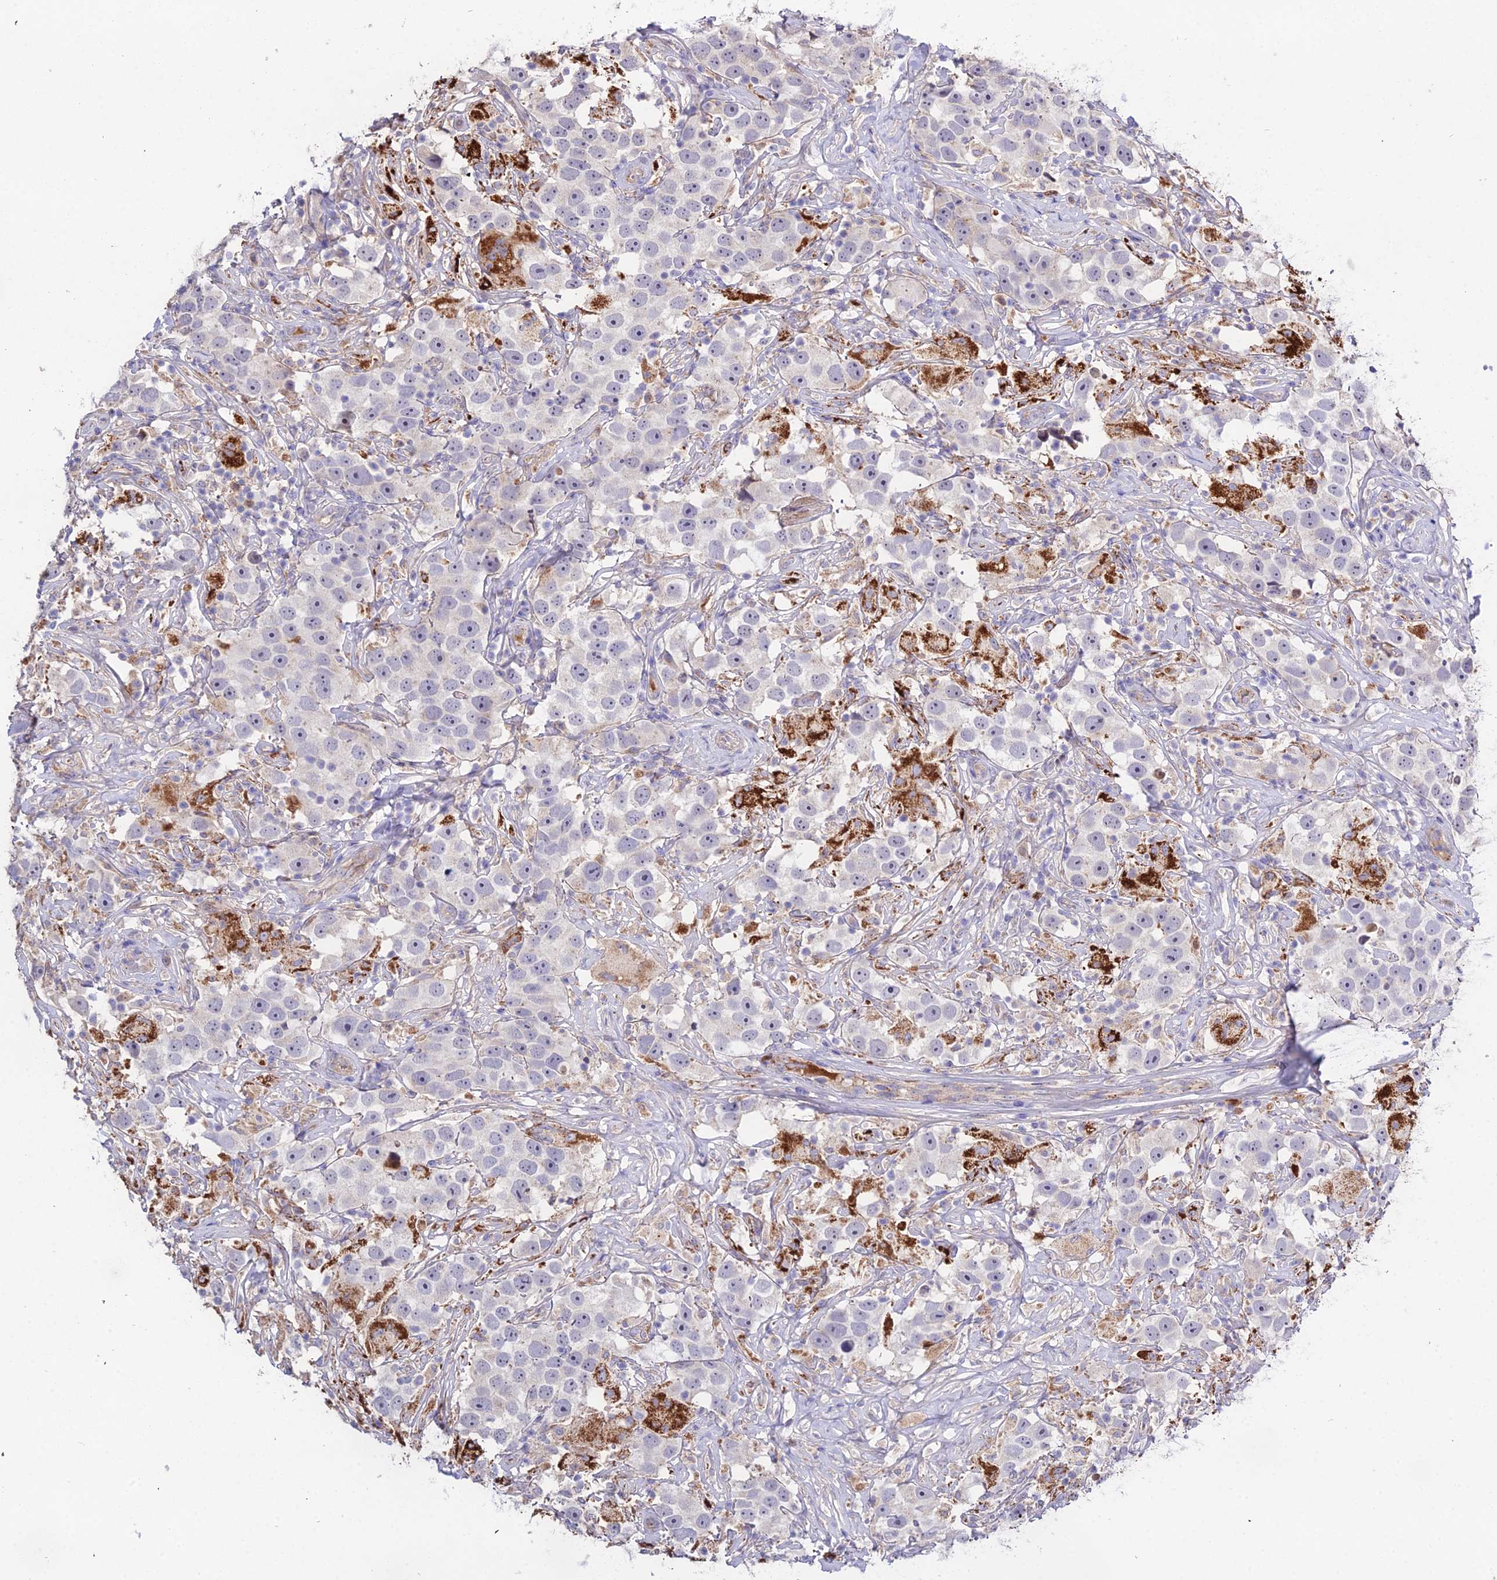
{"staining": {"intensity": "negative", "quantity": "none", "location": "none"}, "tissue": "testis cancer", "cell_type": "Tumor cells", "image_type": "cancer", "snomed": [{"axis": "morphology", "description": "Seminoma, NOS"}, {"axis": "topography", "description": "Testis"}], "caption": "Immunohistochemistry image of human testis cancer stained for a protein (brown), which exhibits no expression in tumor cells. The staining was performed using DAB (3,3'-diaminobenzidine) to visualize the protein expression in brown, while the nuclei were stained in blue with hematoxylin (Magnification: 20x).", "gene": "EID2", "patient": {"sex": "male", "age": 49}}